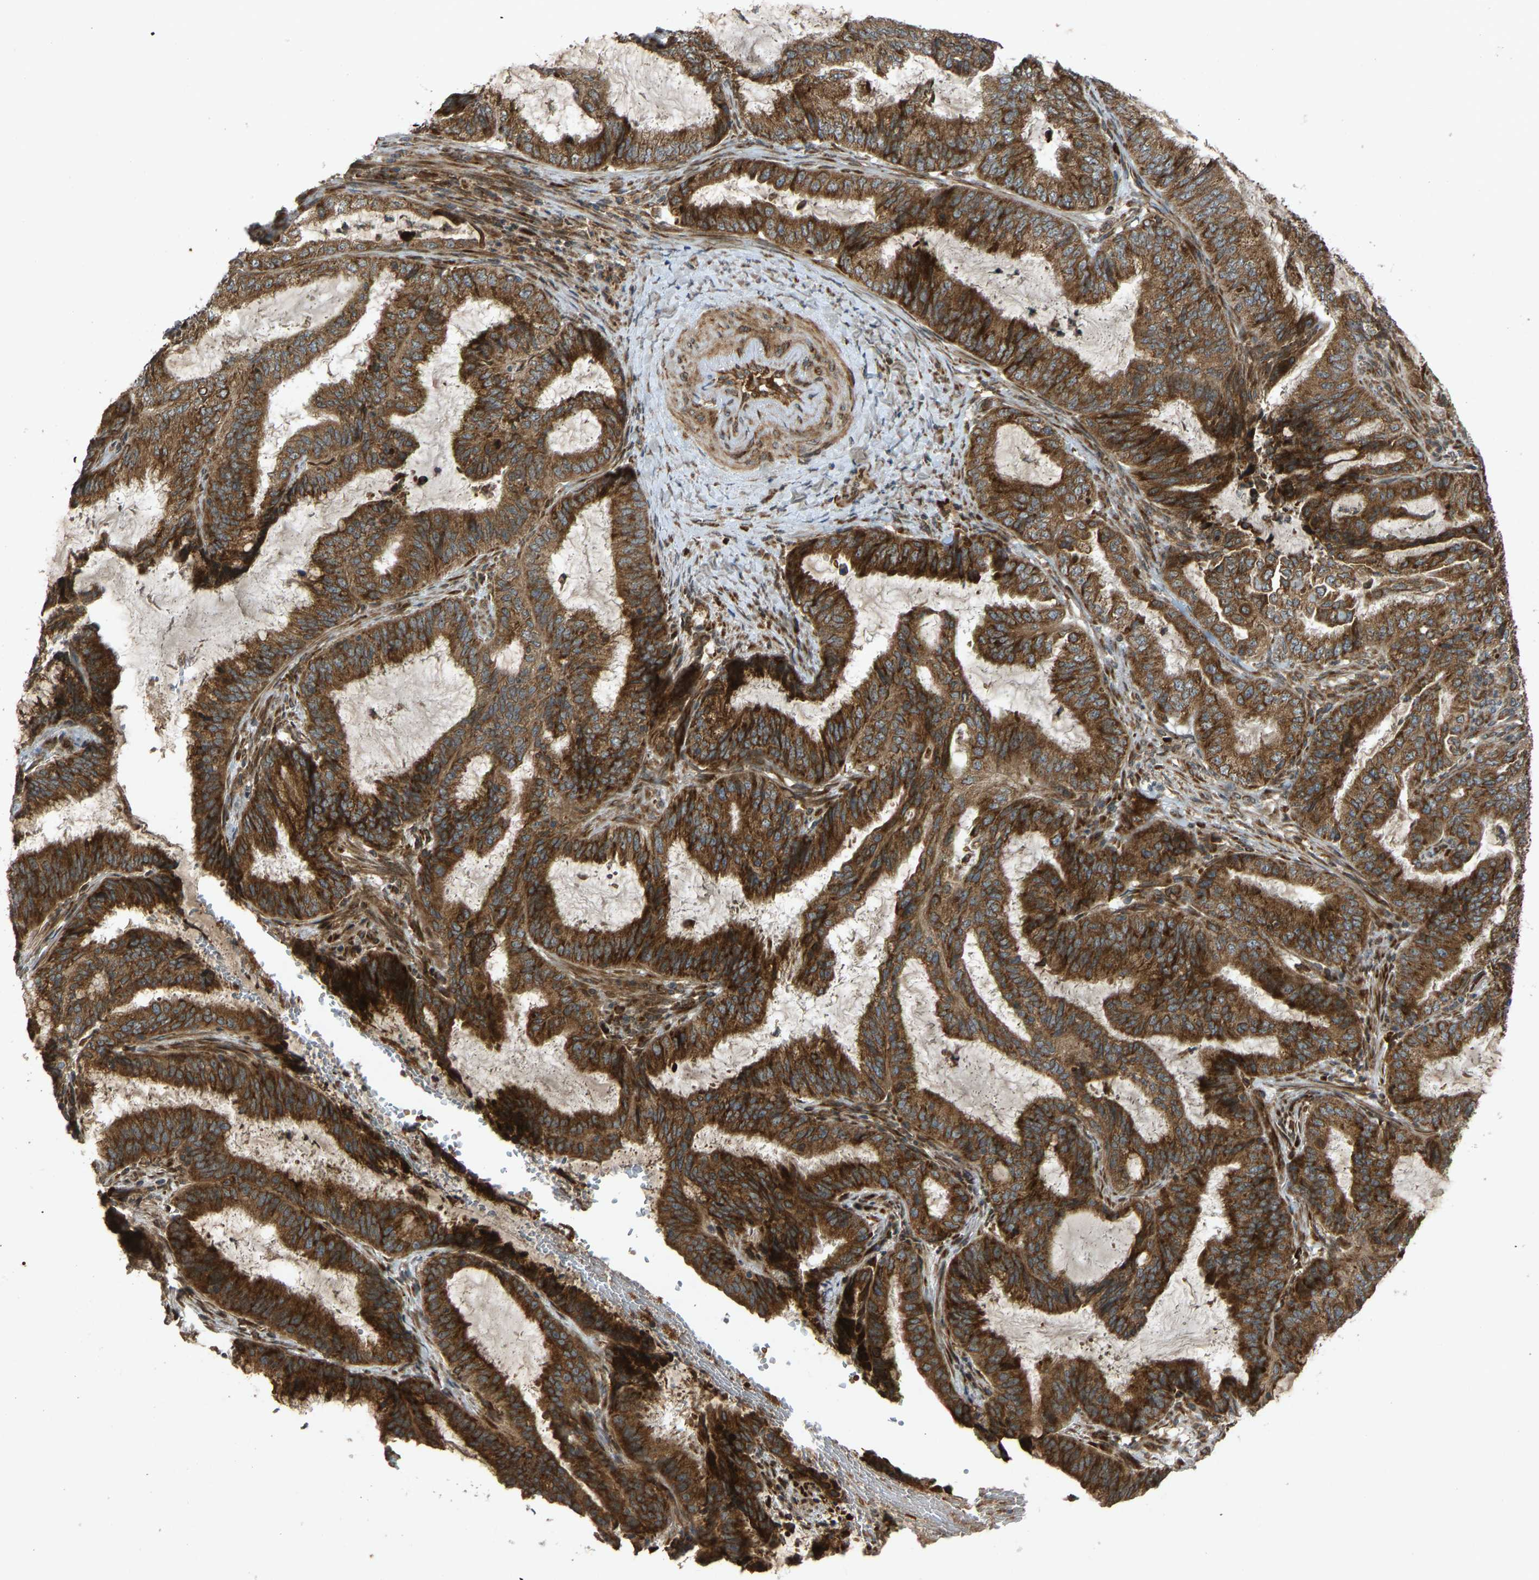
{"staining": {"intensity": "strong", "quantity": ">75%", "location": "cytoplasmic/membranous"}, "tissue": "endometrial cancer", "cell_type": "Tumor cells", "image_type": "cancer", "snomed": [{"axis": "morphology", "description": "Adenocarcinoma, NOS"}, {"axis": "topography", "description": "Endometrium"}], "caption": "Strong cytoplasmic/membranous staining for a protein is seen in about >75% of tumor cells of endometrial cancer using immunohistochemistry.", "gene": "RPN2", "patient": {"sex": "female", "age": 51}}